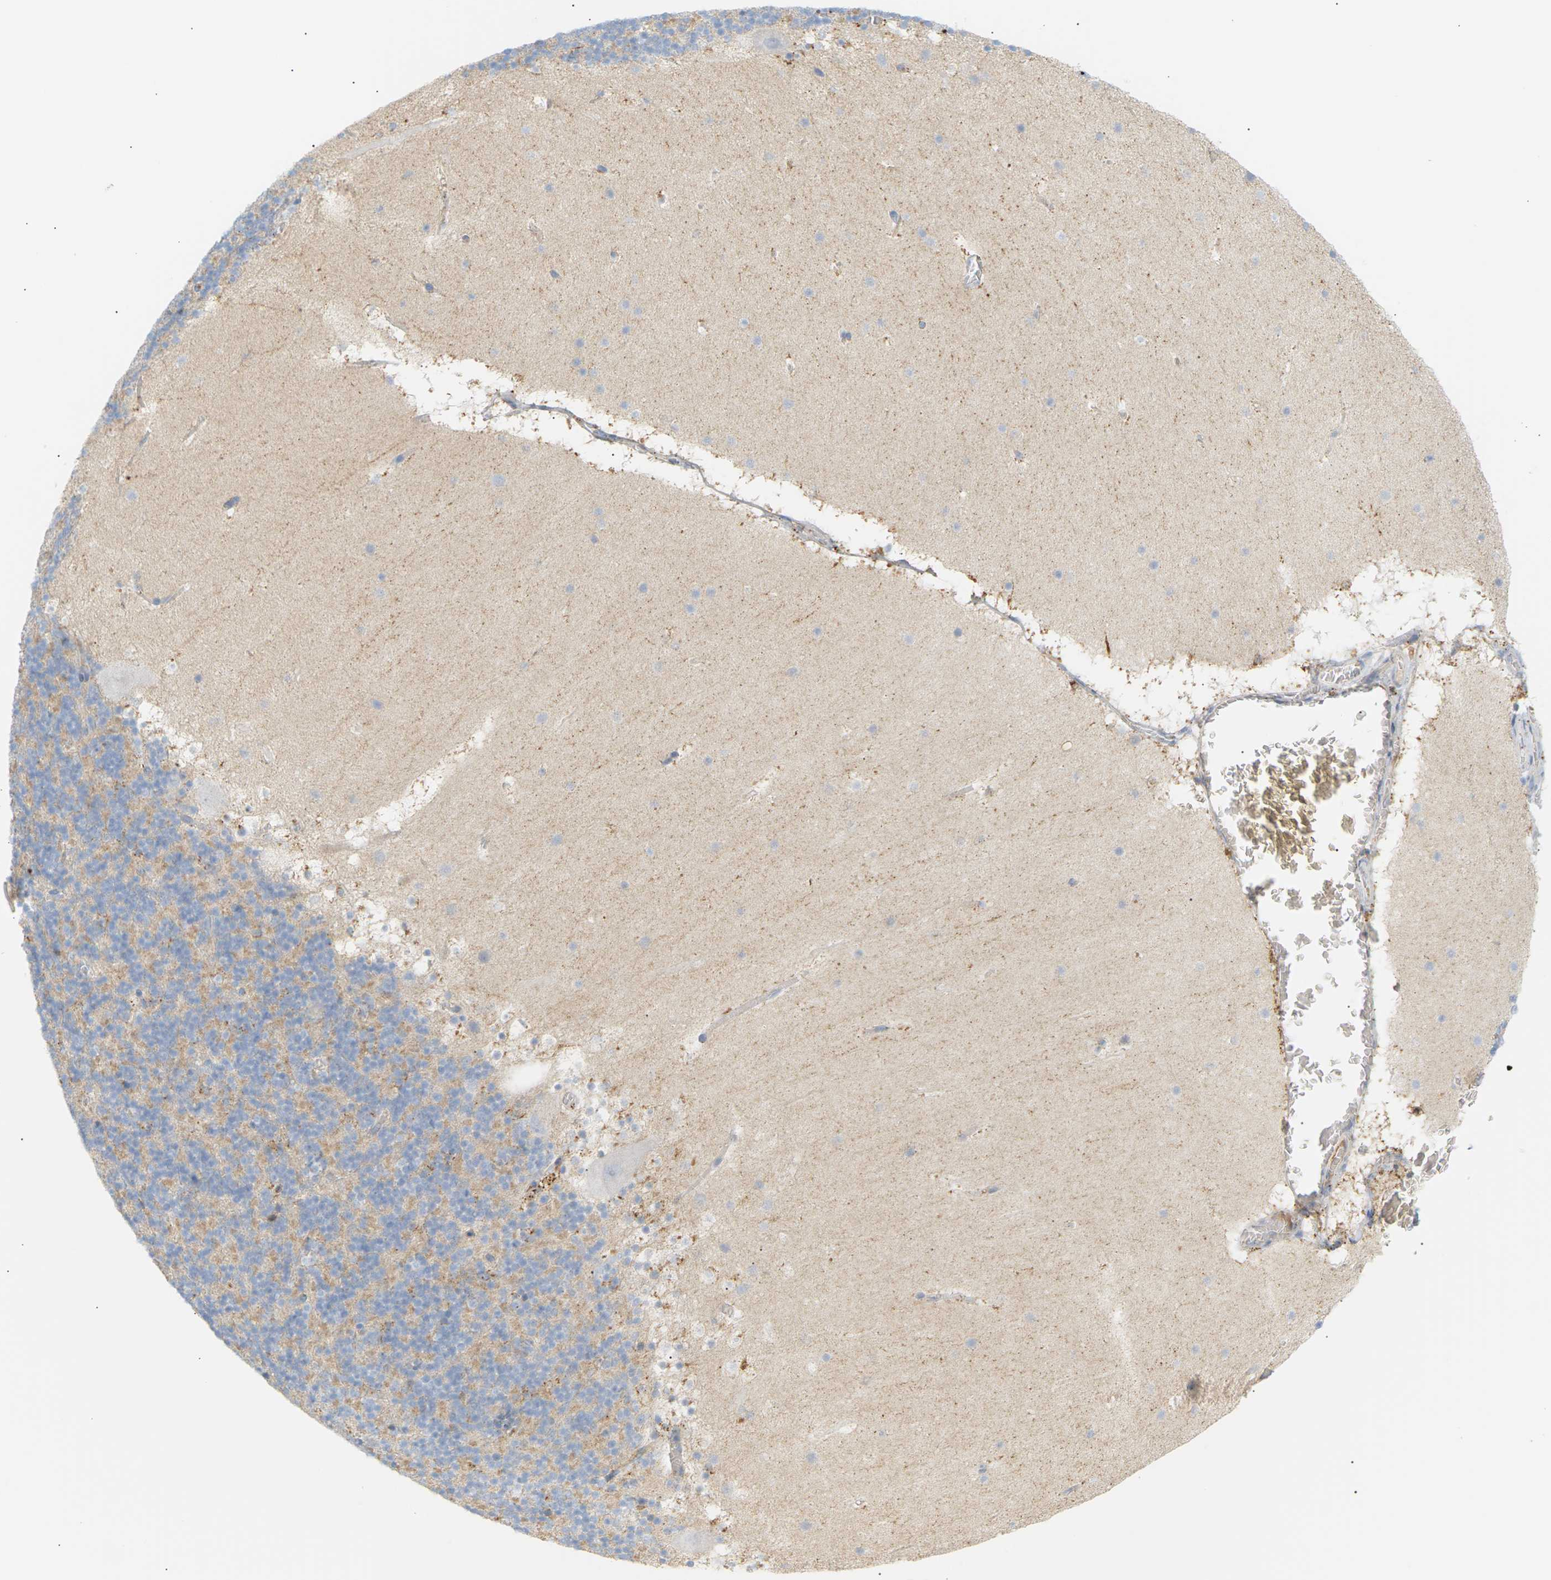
{"staining": {"intensity": "weak", "quantity": "25%-75%", "location": "cytoplasmic/membranous"}, "tissue": "cerebellum", "cell_type": "Cells in granular layer", "image_type": "normal", "snomed": [{"axis": "morphology", "description": "Normal tissue, NOS"}, {"axis": "topography", "description": "Cerebellum"}], "caption": "Protein analysis of normal cerebellum reveals weak cytoplasmic/membranous positivity in approximately 25%-75% of cells in granular layer.", "gene": "CLU", "patient": {"sex": "male", "age": 45}}